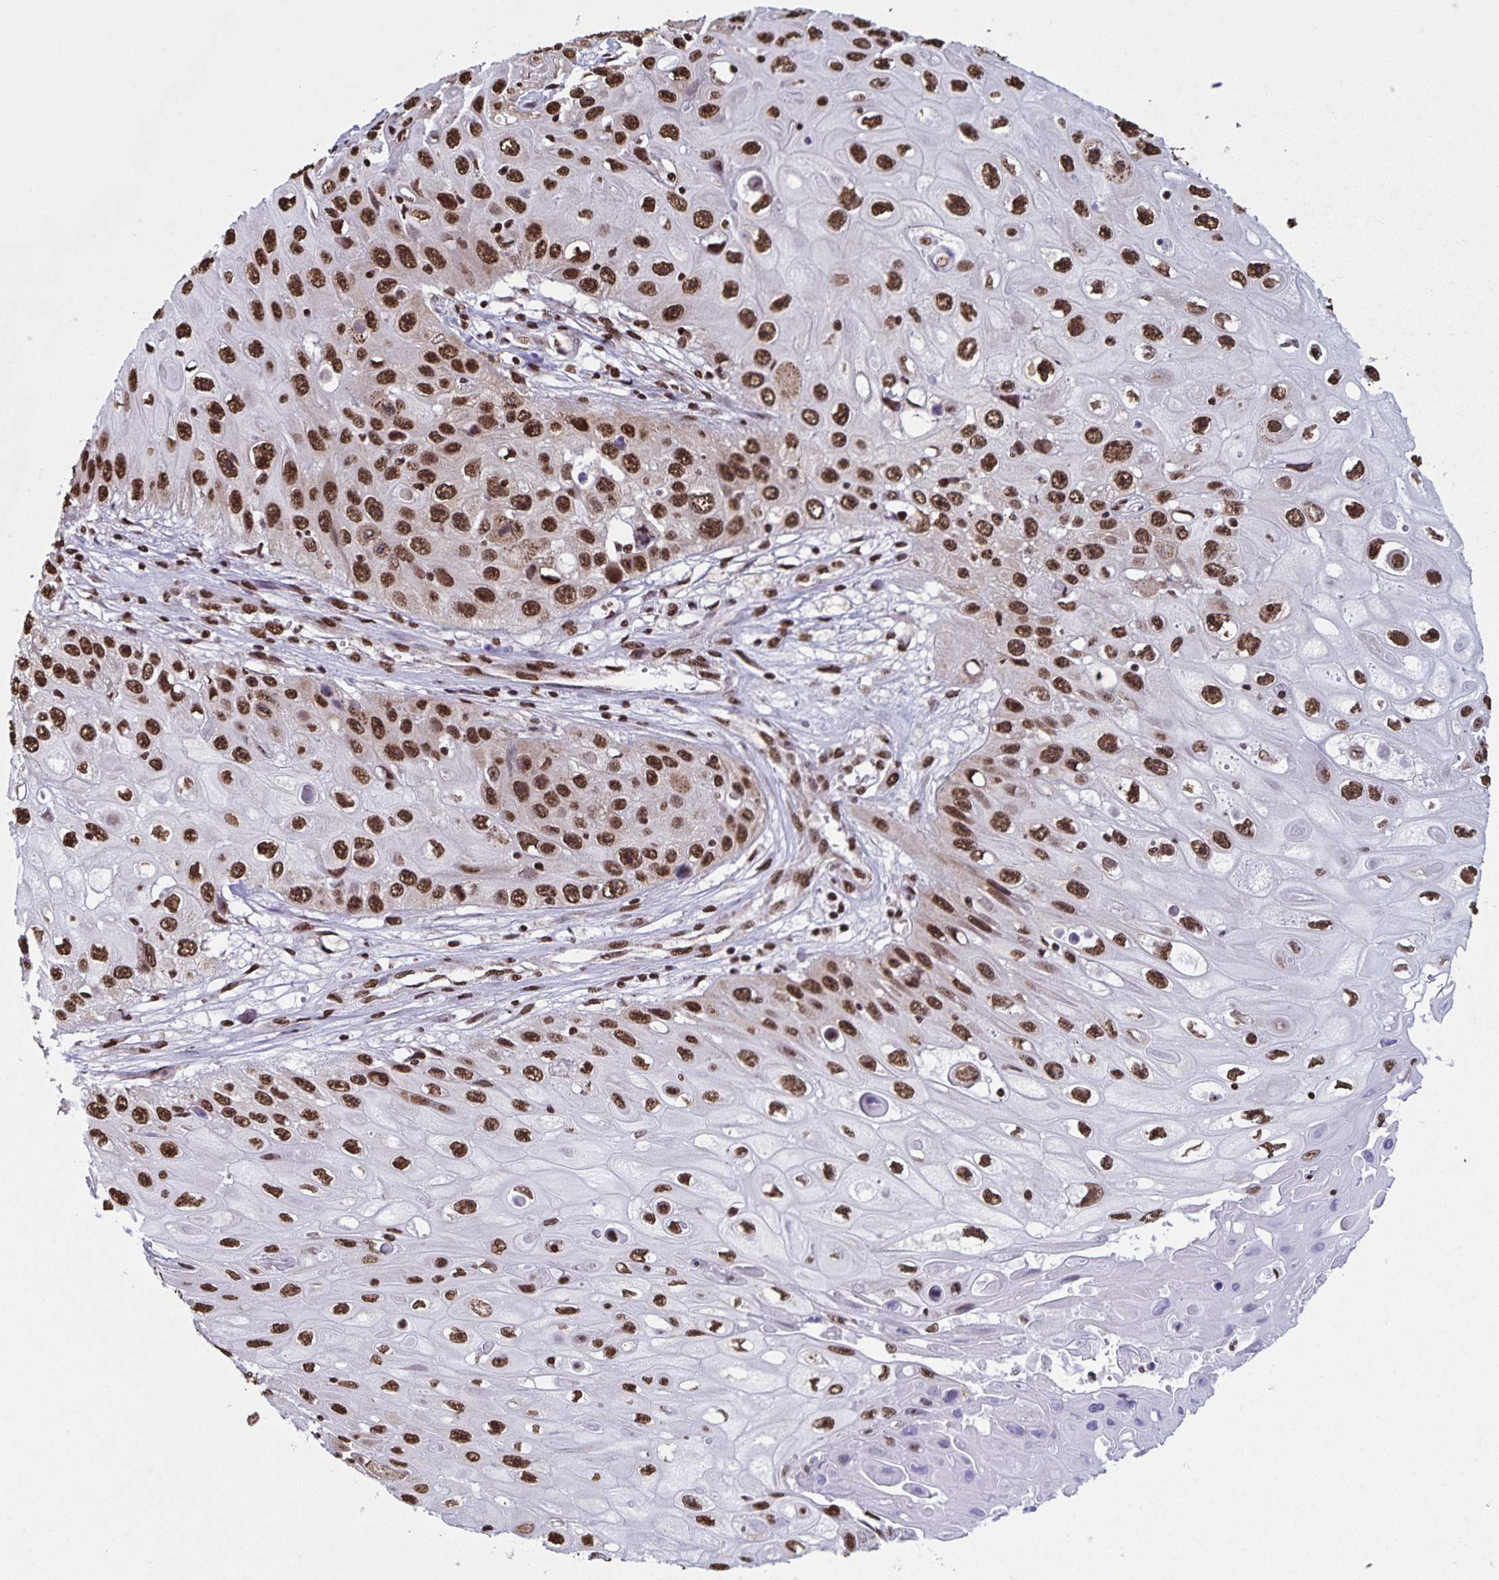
{"staining": {"intensity": "strong", "quantity": ">75%", "location": "nuclear"}, "tissue": "skin cancer", "cell_type": "Tumor cells", "image_type": "cancer", "snomed": [{"axis": "morphology", "description": "Squamous cell carcinoma, NOS"}, {"axis": "topography", "description": "Skin"}], "caption": "This micrograph reveals skin cancer stained with immunohistochemistry to label a protein in brown. The nuclear of tumor cells show strong positivity for the protein. Nuclei are counter-stained blue.", "gene": "DUT", "patient": {"sex": "male", "age": 82}}